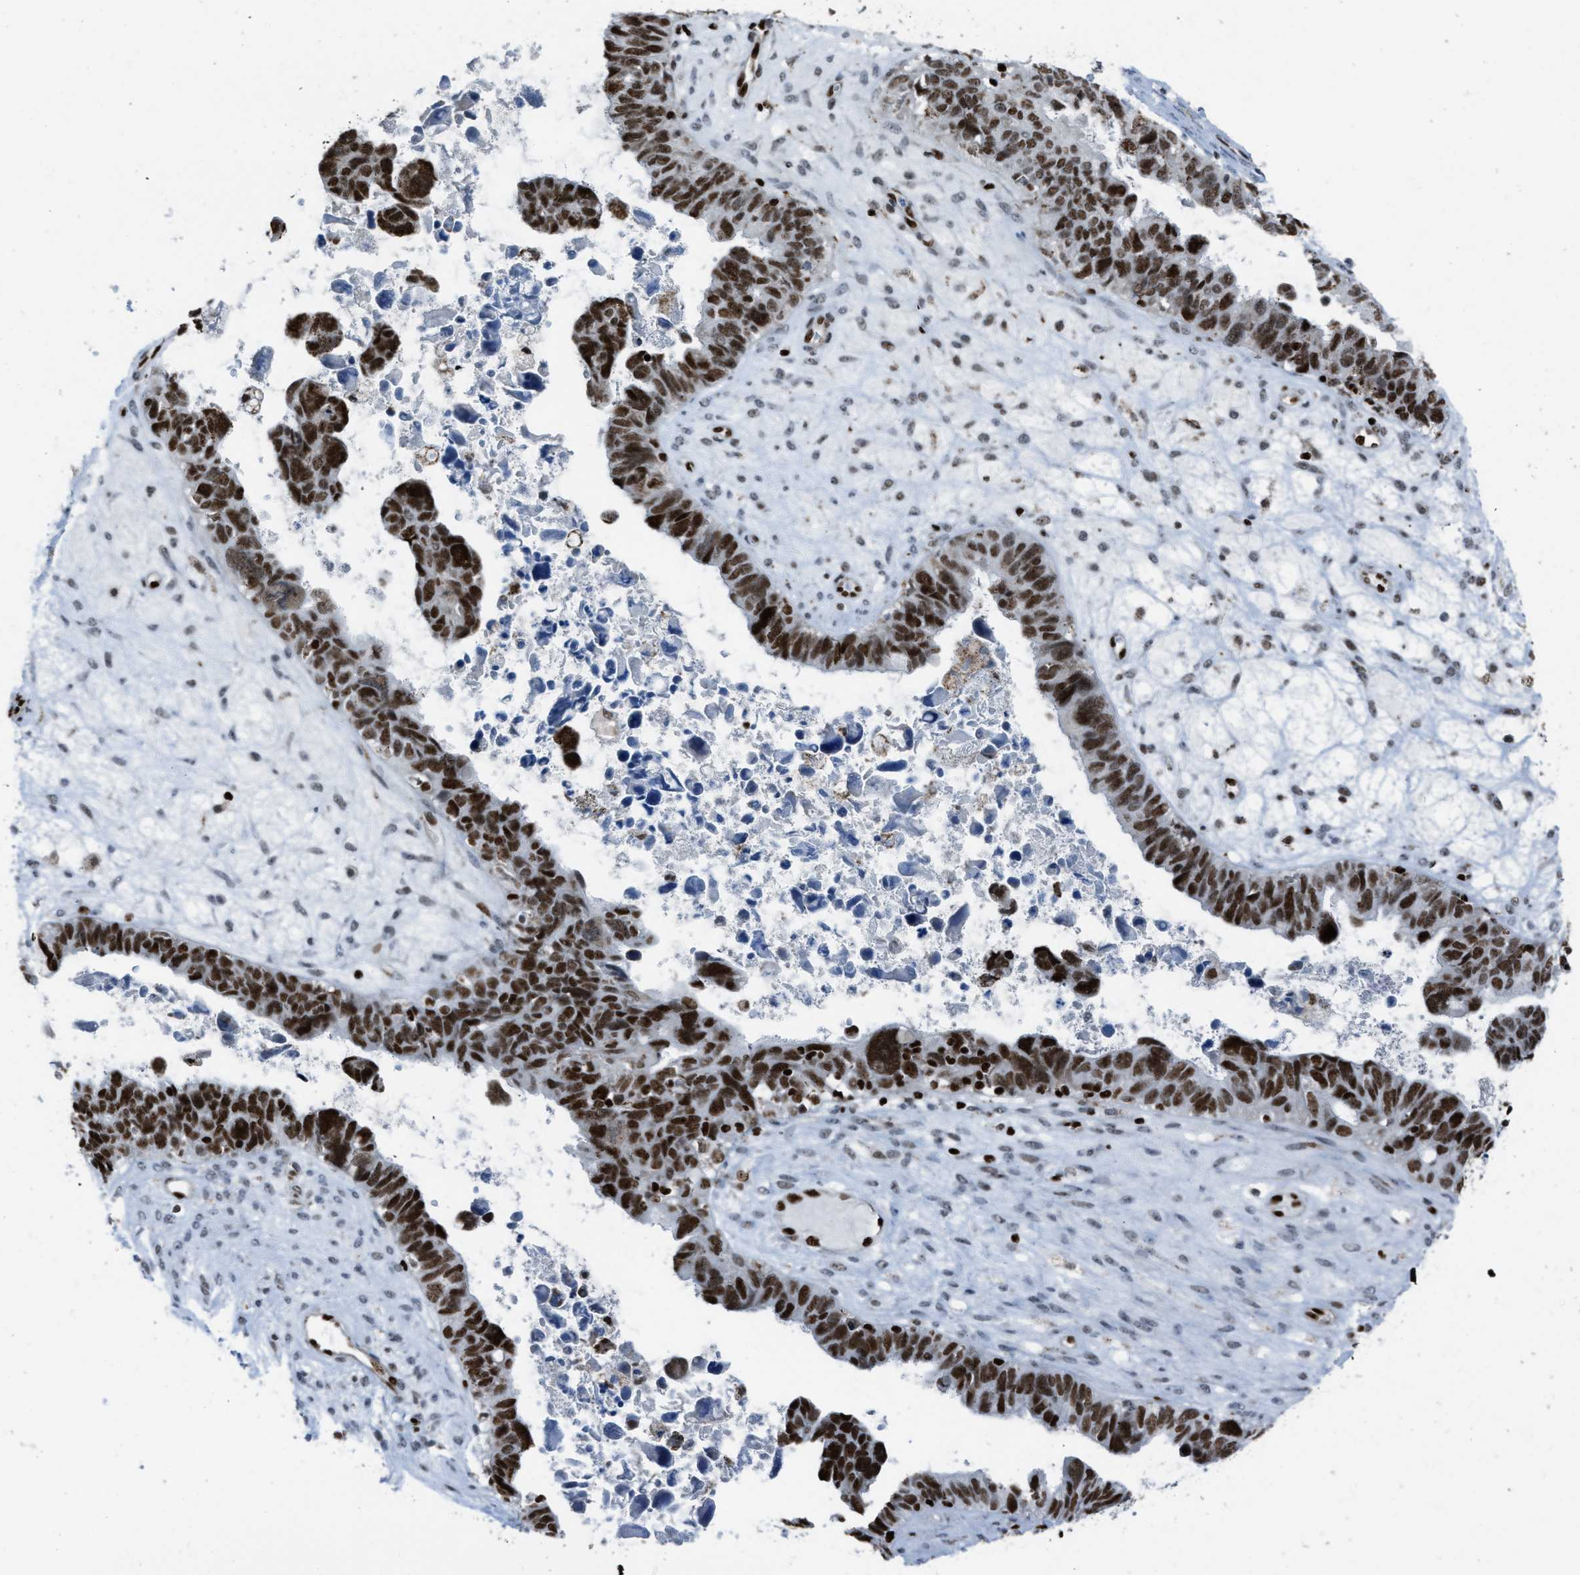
{"staining": {"intensity": "strong", "quantity": ">75%", "location": "nuclear"}, "tissue": "ovarian cancer", "cell_type": "Tumor cells", "image_type": "cancer", "snomed": [{"axis": "morphology", "description": "Cystadenocarcinoma, serous, NOS"}, {"axis": "topography", "description": "Ovary"}], "caption": "Ovarian cancer stained with a protein marker shows strong staining in tumor cells.", "gene": "SLFN5", "patient": {"sex": "female", "age": 79}}